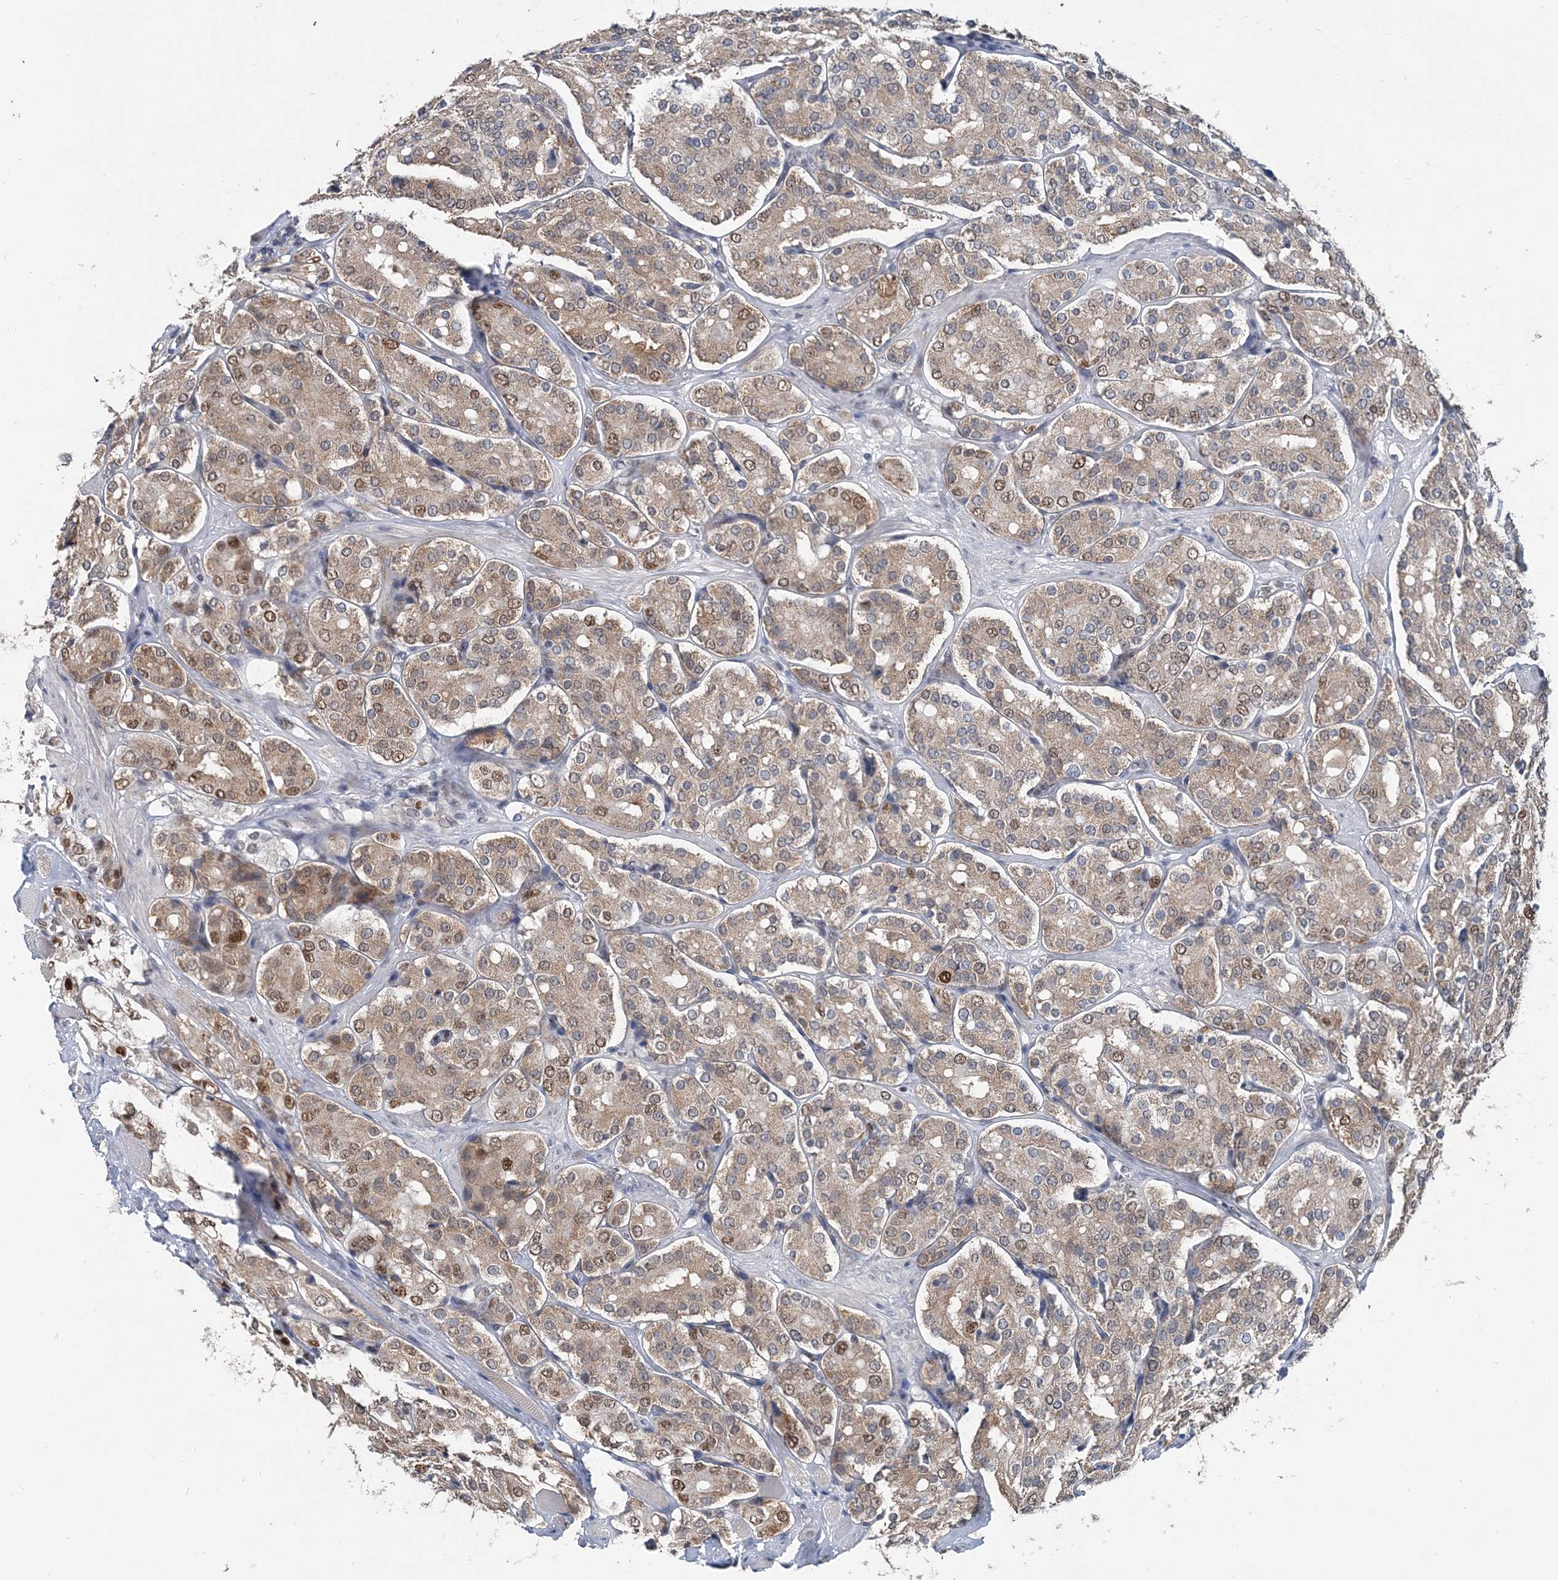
{"staining": {"intensity": "moderate", "quantity": "25%-75%", "location": "cytoplasmic/membranous,nuclear"}, "tissue": "prostate cancer", "cell_type": "Tumor cells", "image_type": "cancer", "snomed": [{"axis": "morphology", "description": "Adenocarcinoma, High grade"}, {"axis": "topography", "description": "Prostate"}], "caption": "Tumor cells reveal medium levels of moderate cytoplasmic/membranous and nuclear staining in approximately 25%-75% of cells in human prostate cancer (high-grade adenocarcinoma).", "gene": "HAT1", "patient": {"sex": "male", "age": 65}}